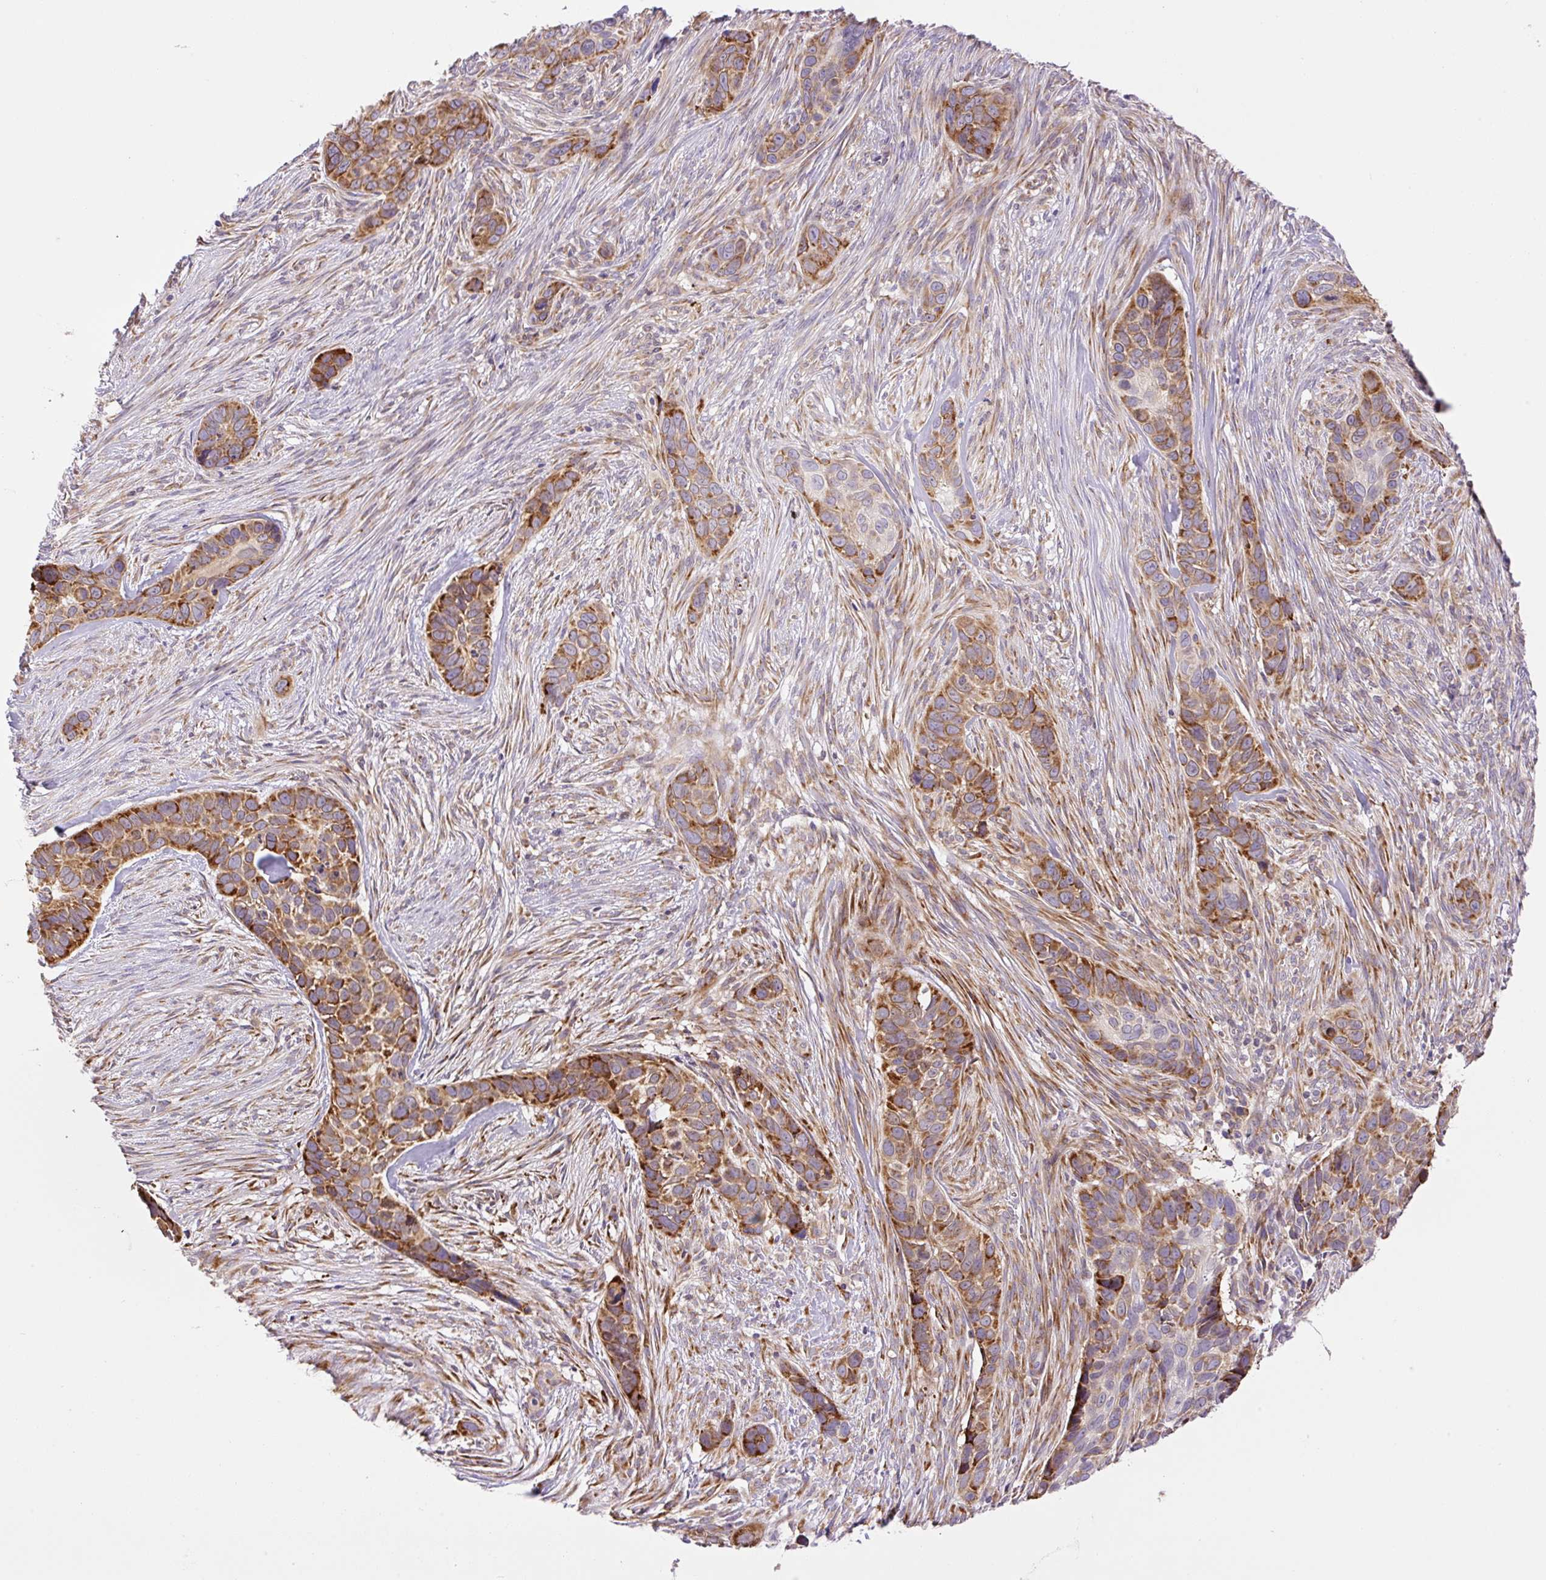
{"staining": {"intensity": "moderate", "quantity": ">75%", "location": "cytoplasmic/membranous"}, "tissue": "skin cancer", "cell_type": "Tumor cells", "image_type": "cancer", "snomed": [{"axis": "morphology", "description": "Basal cell carcinoma"}, {"axis": "topography", "description": "Skin"}], "caption": "Immunohistochemistry (IHC) micrograph of neoplastic tissue: basal cell carcinoma (skin) stained using immunohistochemistry (IHC) exhibits medium levels of moderate protein expression localized specifically in the cytoplasmic/membranous of tumor cells, appearing as a cytoplasmic/membranous brown color.", "gene": "POFUT1", "patient": {"sex": "female", "age": 82}}